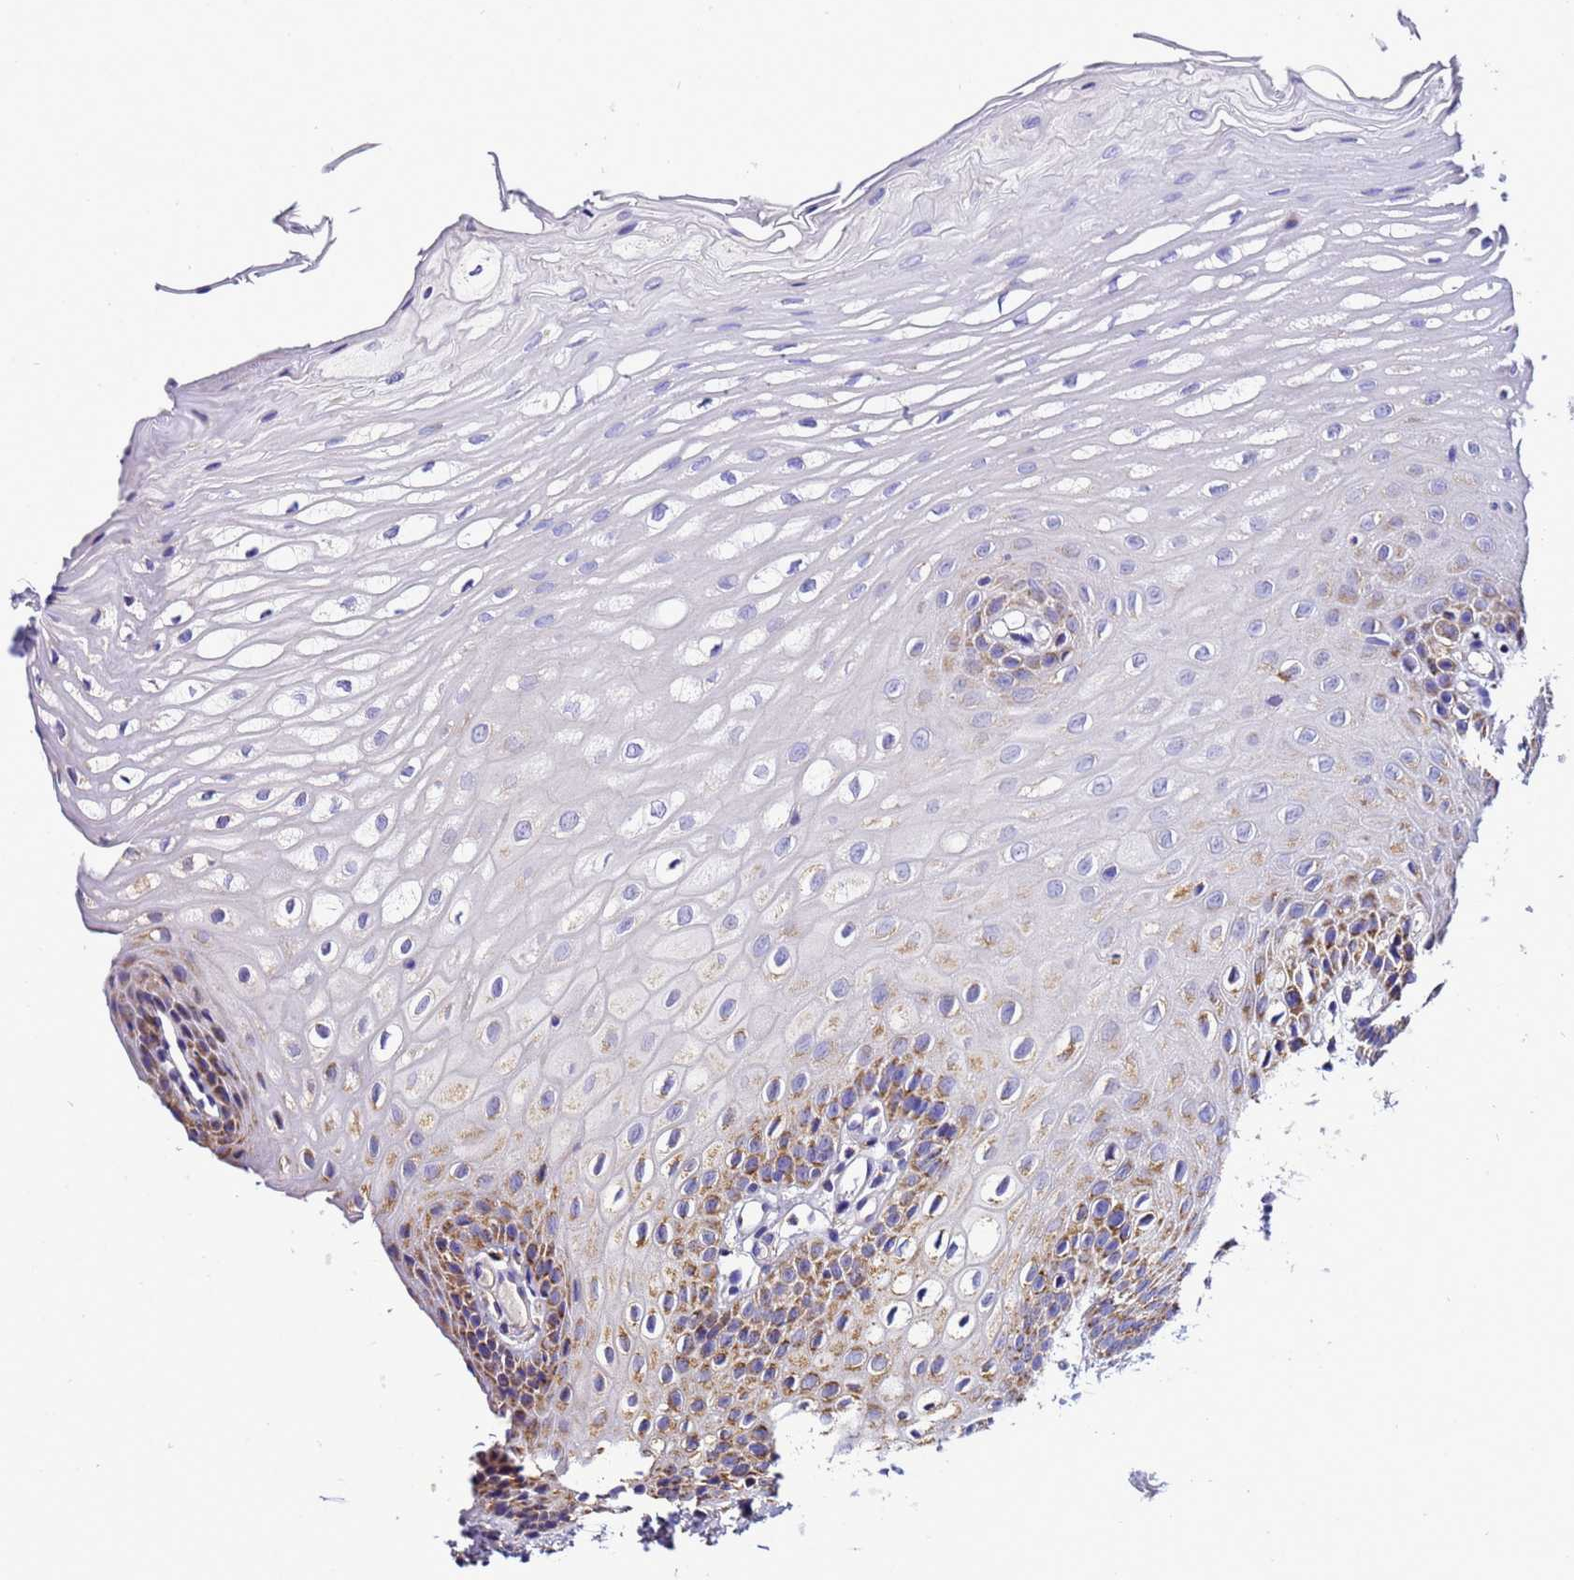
{"staining": {"intensity": "moderate", "quantity": "<25%", "location": "cytoplasmic/membranous"}, "tissue": "oral mucosa", "cell_type": "Squamous epithelial cells", "image_type": "normal", "snomed": [{"axis": "morphology", "description": "Normal tissue, NOS"}, {"axis": "topography", "description": "Oral tissue"}], "caption": "Protein staining by immunohistochemistry (IHC) demonstrates moderate cytoplasmic/membranous positivity in about <25% of squamous epithelial cells in benign oral mucosa. Using DAB (brown) and hematoxylin (blue) stains, captured at high magnification using brightfield microscopy.", "gene": "HIGD2A", "patient": {"sex": "female", "age": 39}}